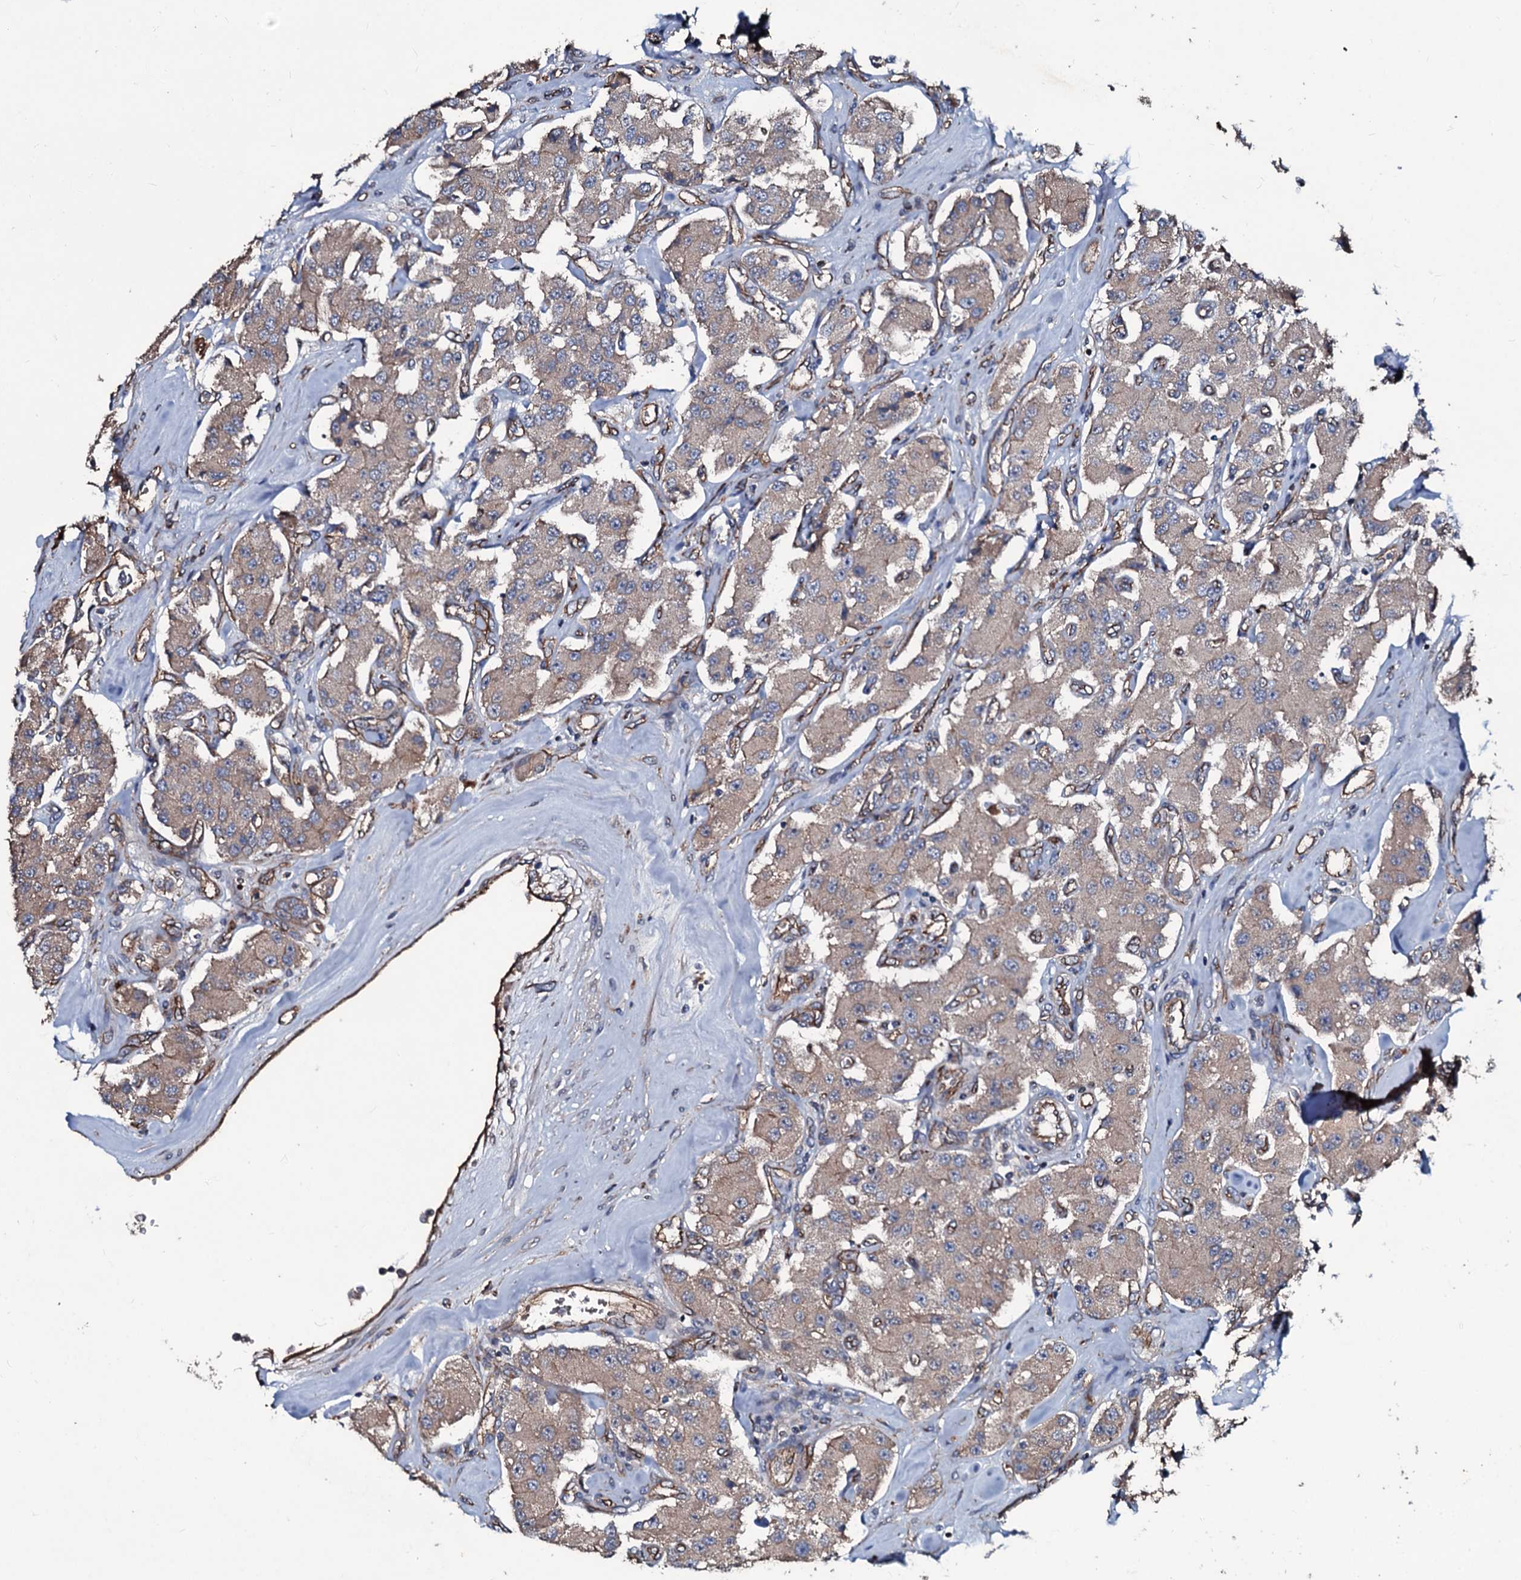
{"staining": {"intensity": "weak", "quantity": ">75%", "location": "cytoplasmic/membranous"}, "tissue": "carcinoid", "cell_type": "Tumor cells", "image_type": "cancer", "snomed": [{"axis": "morphology", "description": "Carcinoid, malignant, NOS"}, {"axis": "topography", "description": "Pancreas"}], "caption": "A brown stain labels weak cytoplasmic/membranous expression of a protein in human malignant carcinoid tumor cells.", "gene": "DMAC2", "patient": {"sex": "male", "age": 41}}